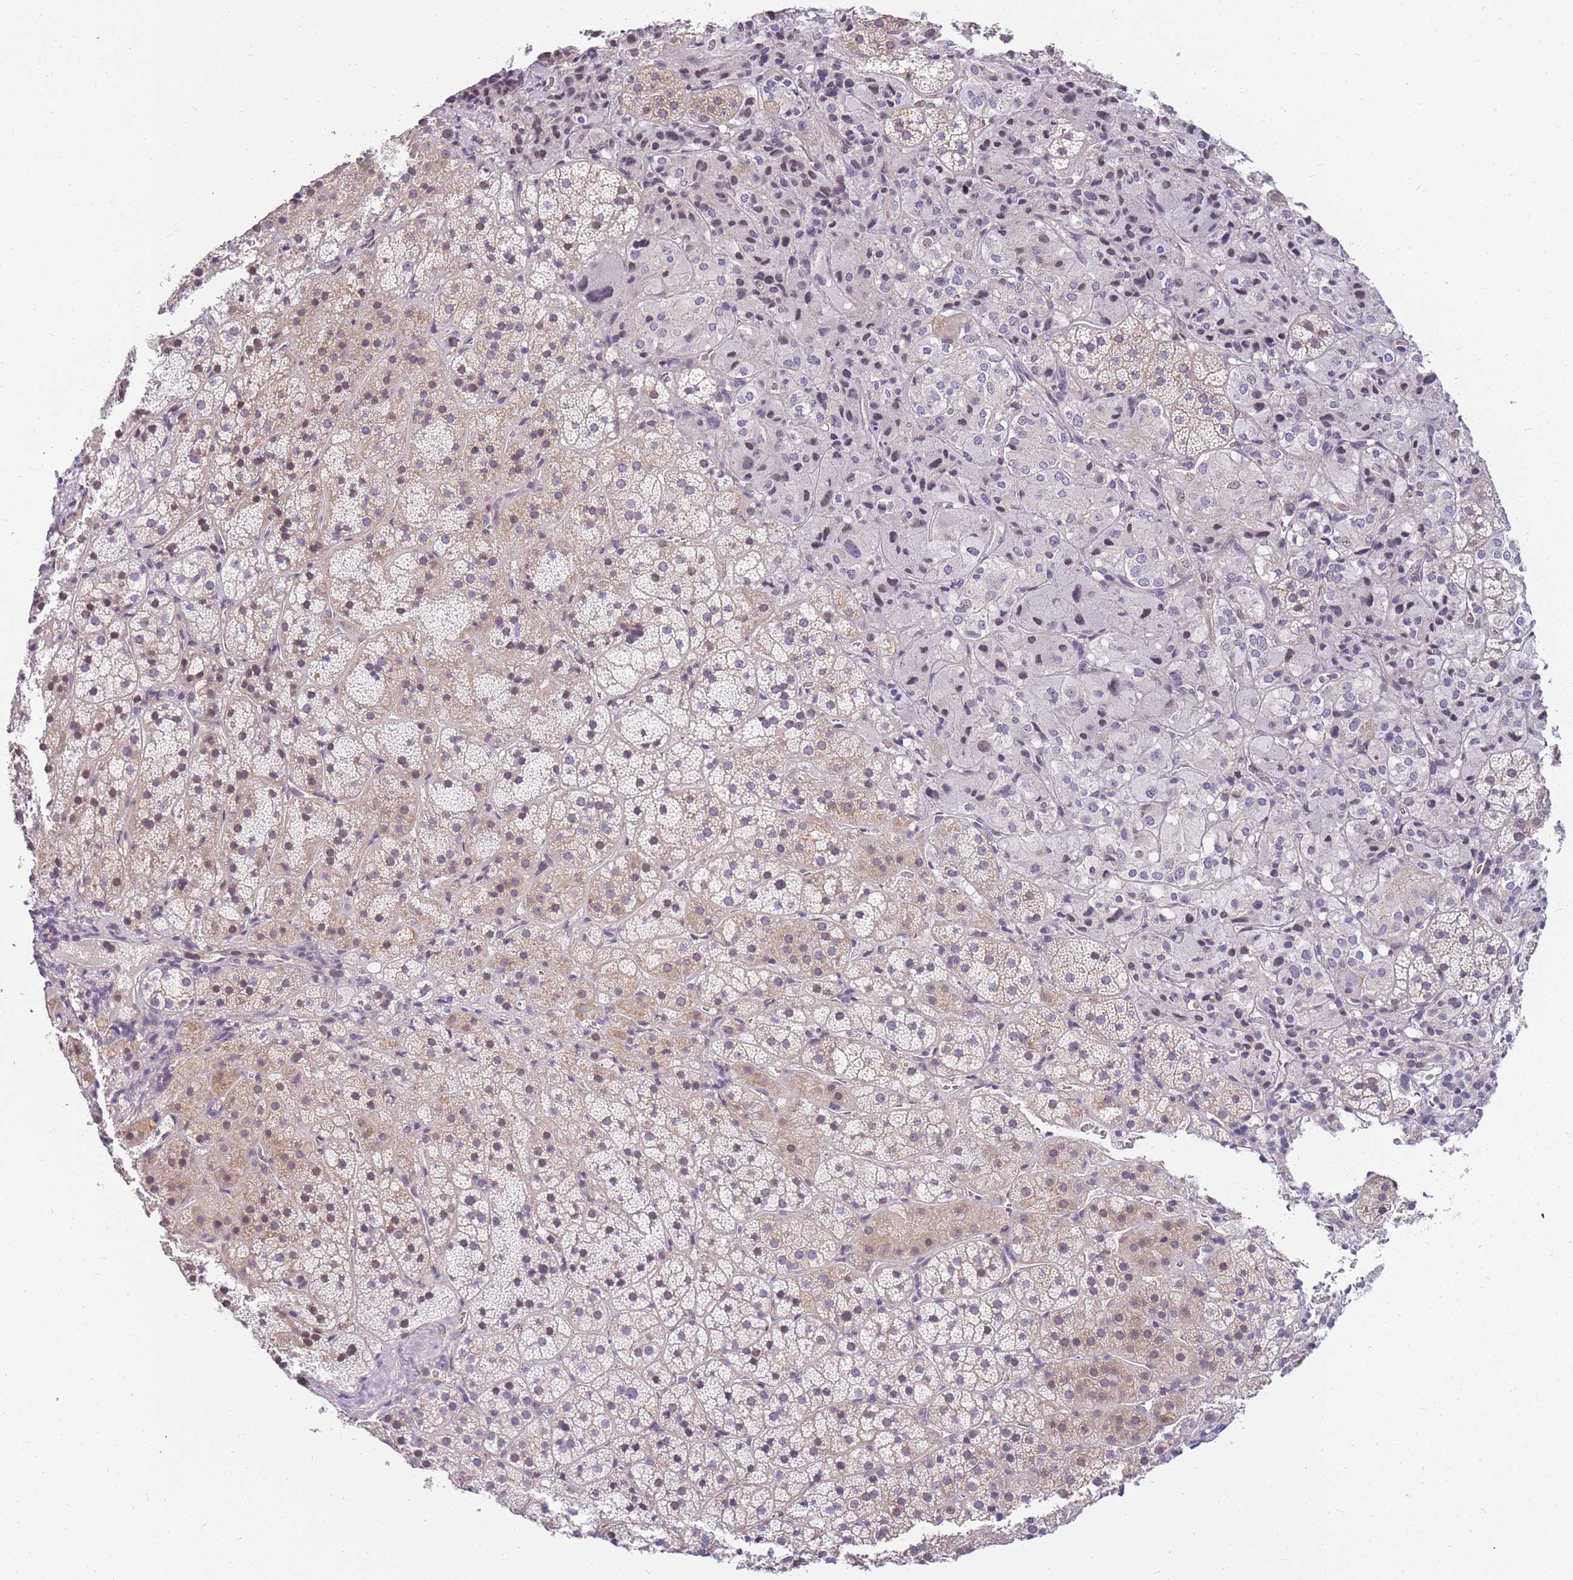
{"staining": {"intensity": "moderate", "quantity": "<25%", "location": "cytoplasmic/membranous,nuclear"}, "tissue": "adrenal gland", "cell_type": "Glandular cells", "image_type": "normal", "snomed": [{"axis": "morphology", "description": "Normal tissue, NOS"}, {"axis": "topography", "description": "Adrenal gland"}], "caption": "Adrenal gland stained with IHC displays moderate cytoplasmic/membranous,nuclear staining in approximately <25% of glandular cells. Immunohistochemistry stains the protein in brown and the nuclei are stained blue.", "gene": "CLBA1", "patient": {"sex": "female", "age": 44}}